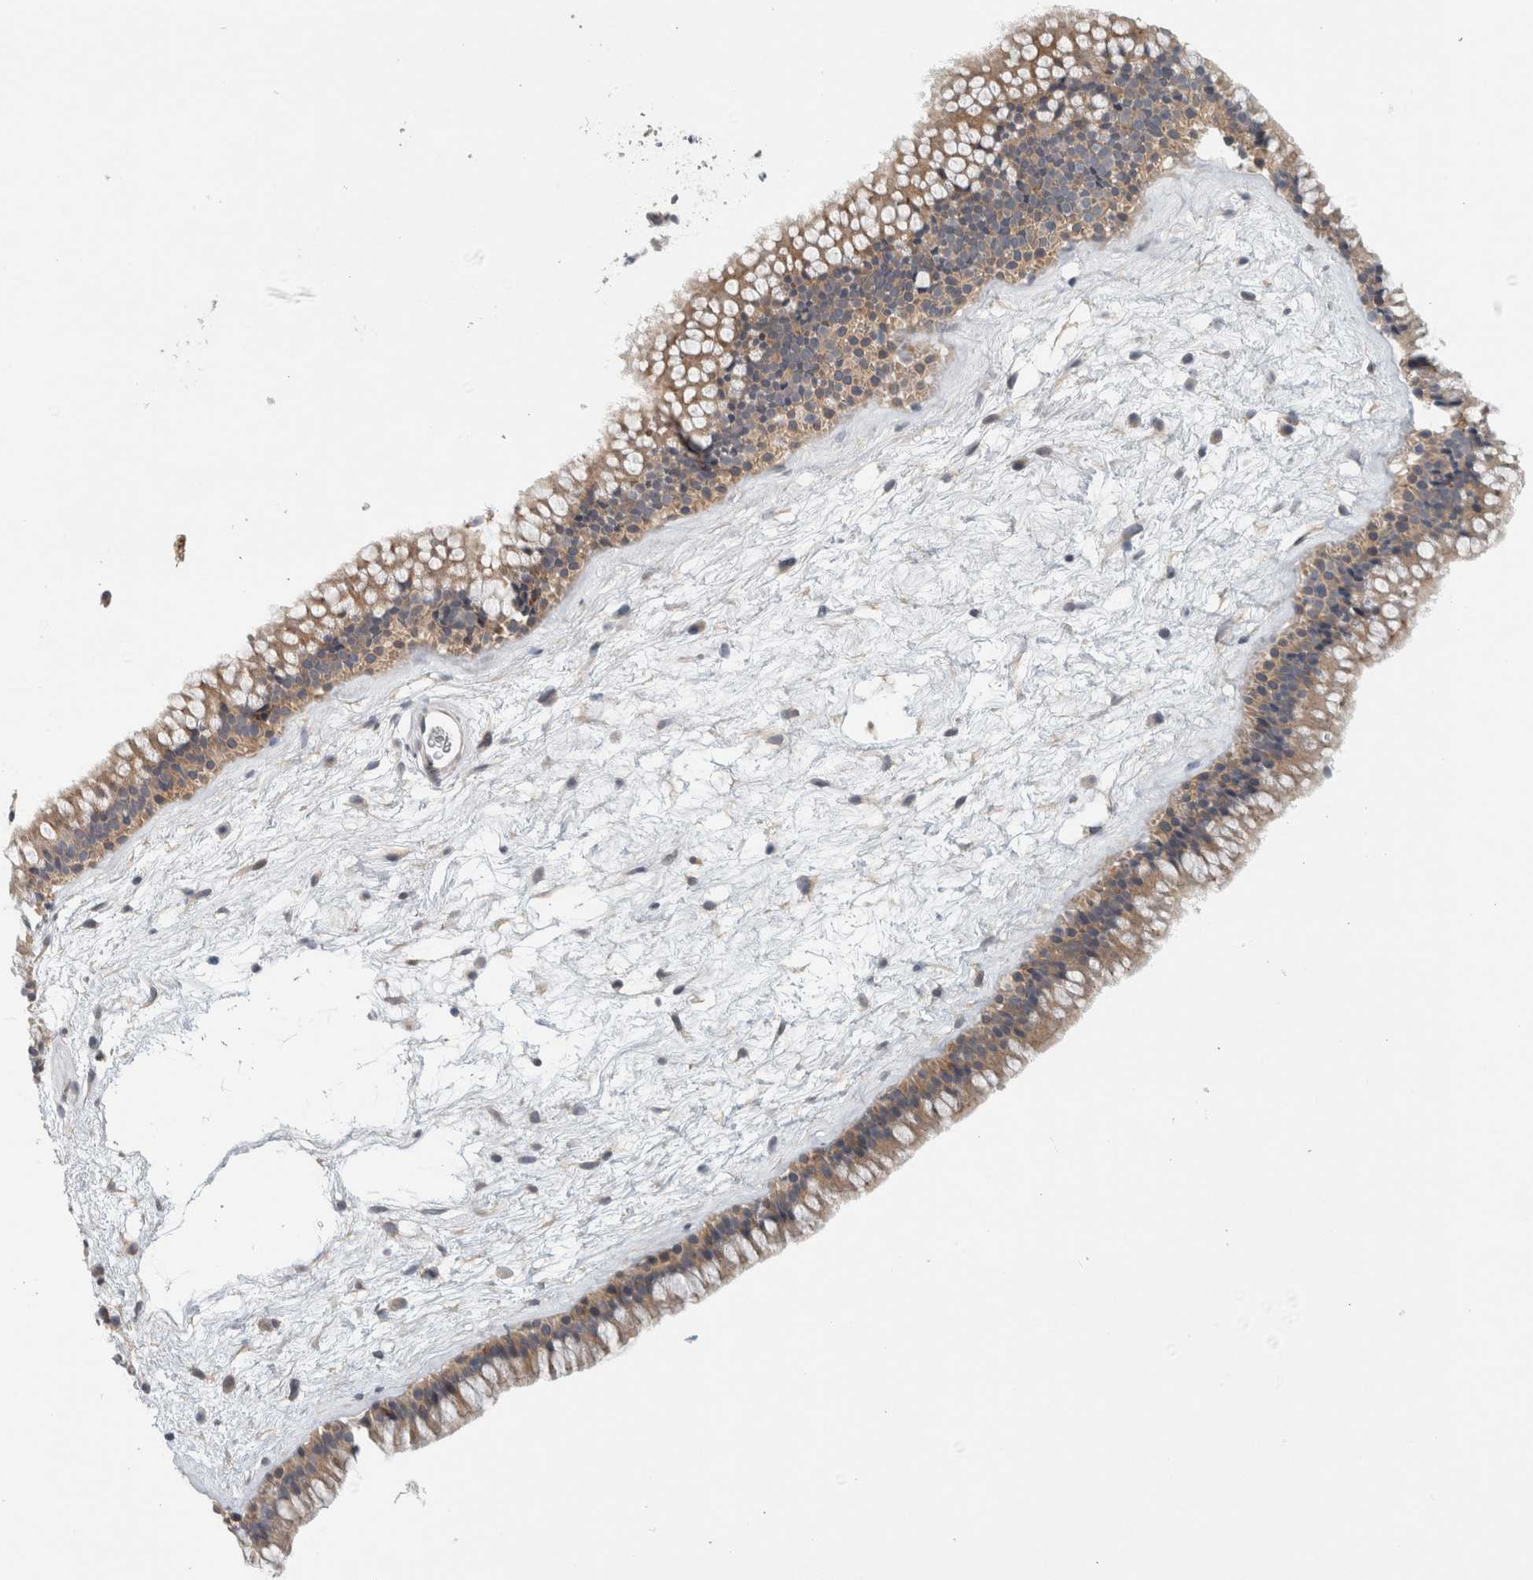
{"staining": {"intensity": "weak", "quantity": ">75%", "location": "cytoplasmic/membranous"}, "tissue": "nasopharynx", "cell_type": "Respiratory epithelial cells", "image_type": "normal", "snomed": [{"axis": "morphology", "description": "Normal tissue, NOS"}, {"axis": "morphology", "description": "Inflammation, NOS"}, {"axis": "topography", "description": "Nasopharynx"}], "caption": "Immunohistochemical staining of normal nasopharynx exhibits low levels of weak cytoplasmic/membranous staining in approximately >75% of respiratory epithelial cells. Ihc stains the protein in brown and the nuclei are stained blue.", "gene": "ZNF804B", "patient": {"sex": "male", "age": 48}}